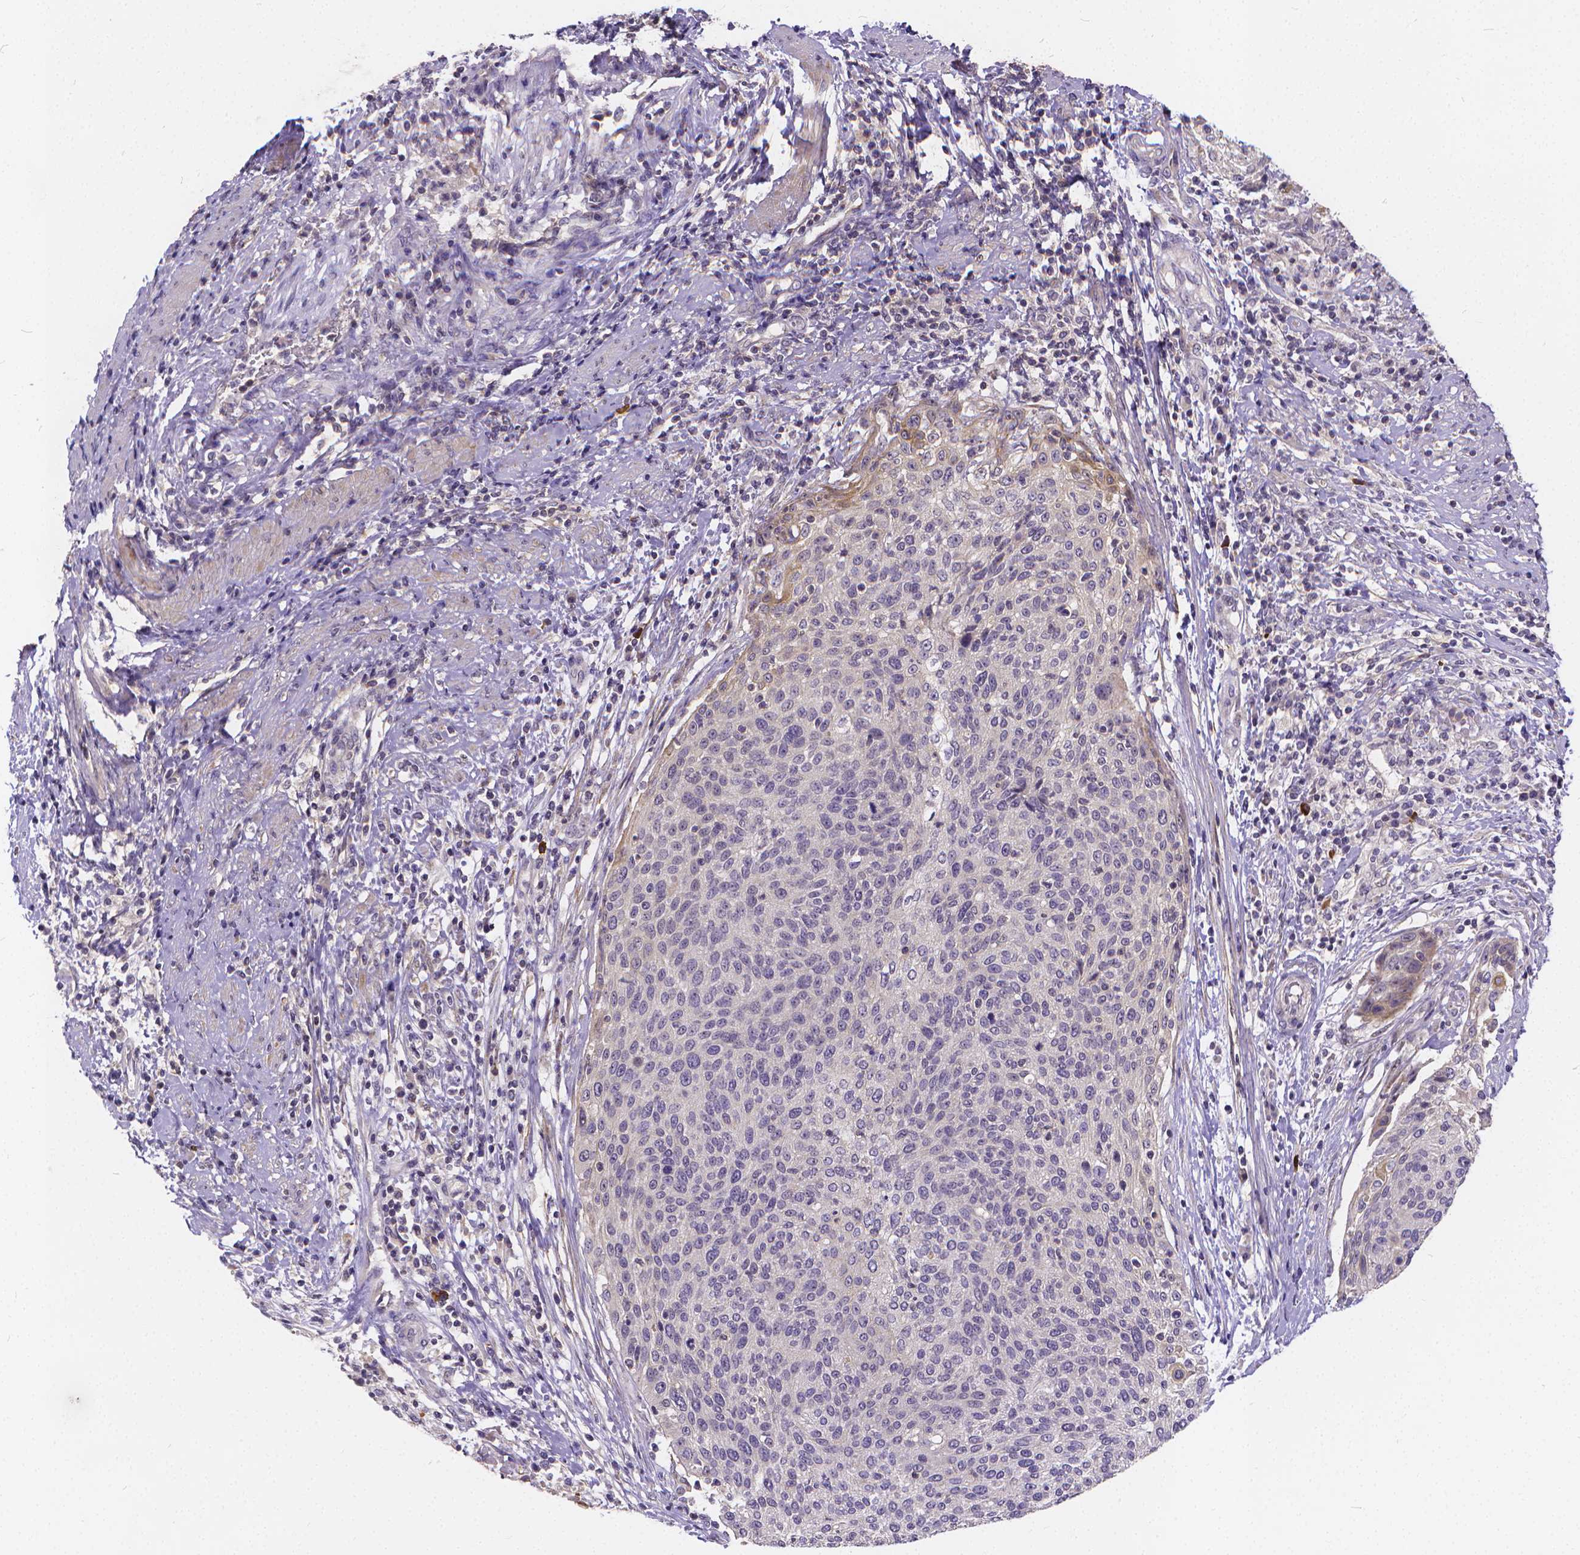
{"staining": {"intensity": "negative", "quantity": "none", "location": "none"}, "tissue": "cervical cancer", "cell_type": "Tumor cells", "image_type": "cancer", "snomed": [{"axis": "morphology", "description": "Squamous cell carcinoma, NOS"}, {"axis": "topography", "description": "Cervix"}], "caption": "Protein analysis of cervical squamous cell carcinoma reveals no significant expression in tumor cells.", "gene": "GLRB", "patient": {"sex": "female", "age": 31}}